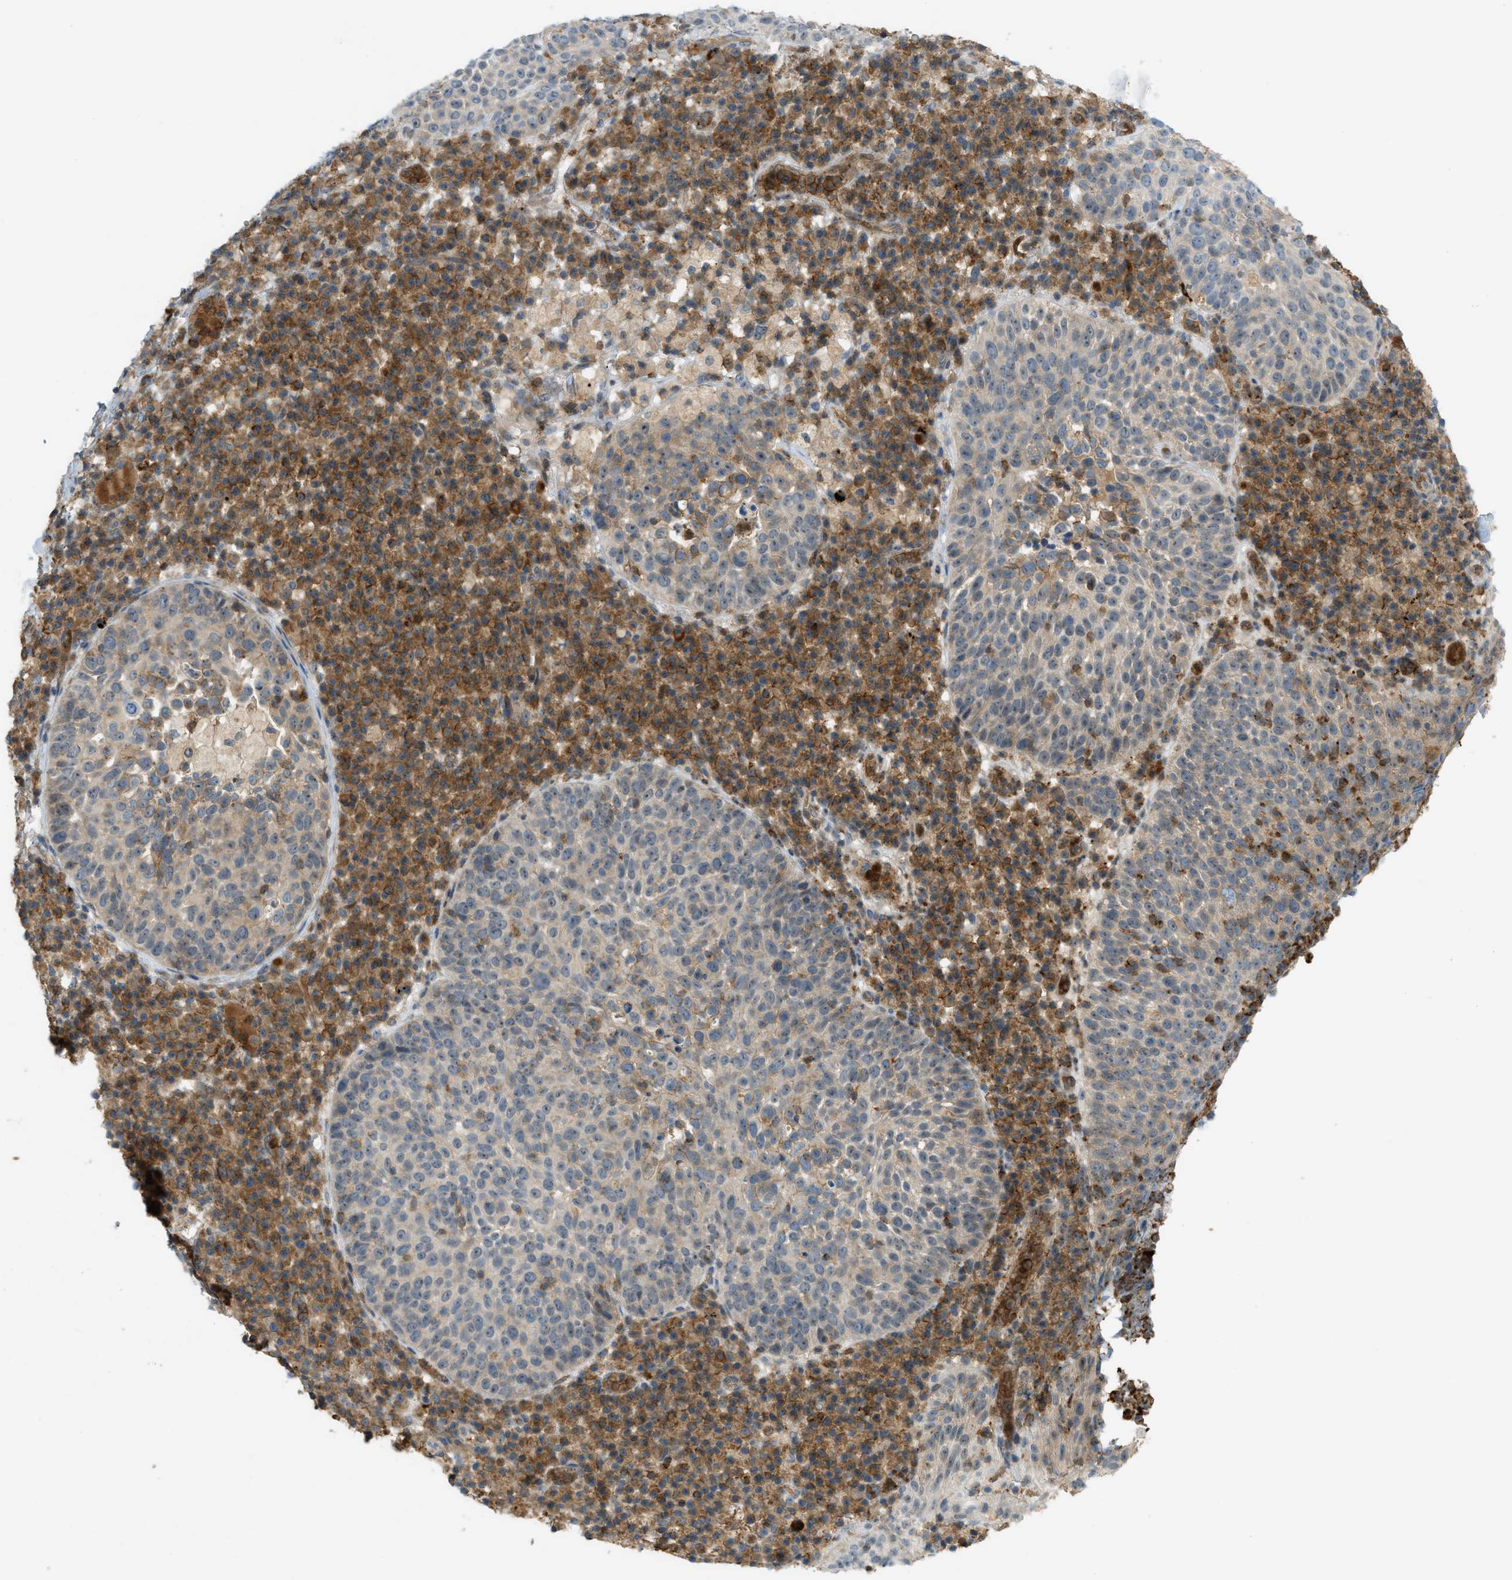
{"staining": {"intensity": "moderate", "quantity": "25%-75%", "location": "cytoplasmic/membranous"}, "tissue": "skin cancer", "cell_type": "Tumor cells", "image_type": "cancer", "snomed": [{"axis": "morphology", "description": "Squamous cell carcinoma in situ, NOS"}, {"axis": "morphology", "description": "Squamous cell carcinoma, NOS"}, {"axis": "topography", "description": "Skin"}], "caption": "Squamous cell carcinoma in situ (skin) stained for a protein reveals moderate cytoplasmic/membranous positivity in tumor cells. The staining was performed using DAB (3,3'-diaminobenzidine) to visualize the protein expression in brown, while the nuclei were stained in blue with hematoxylin (Magnification: 20x).", "gene": "GRK6", "patient": {"sex": "male", "age": 93}}